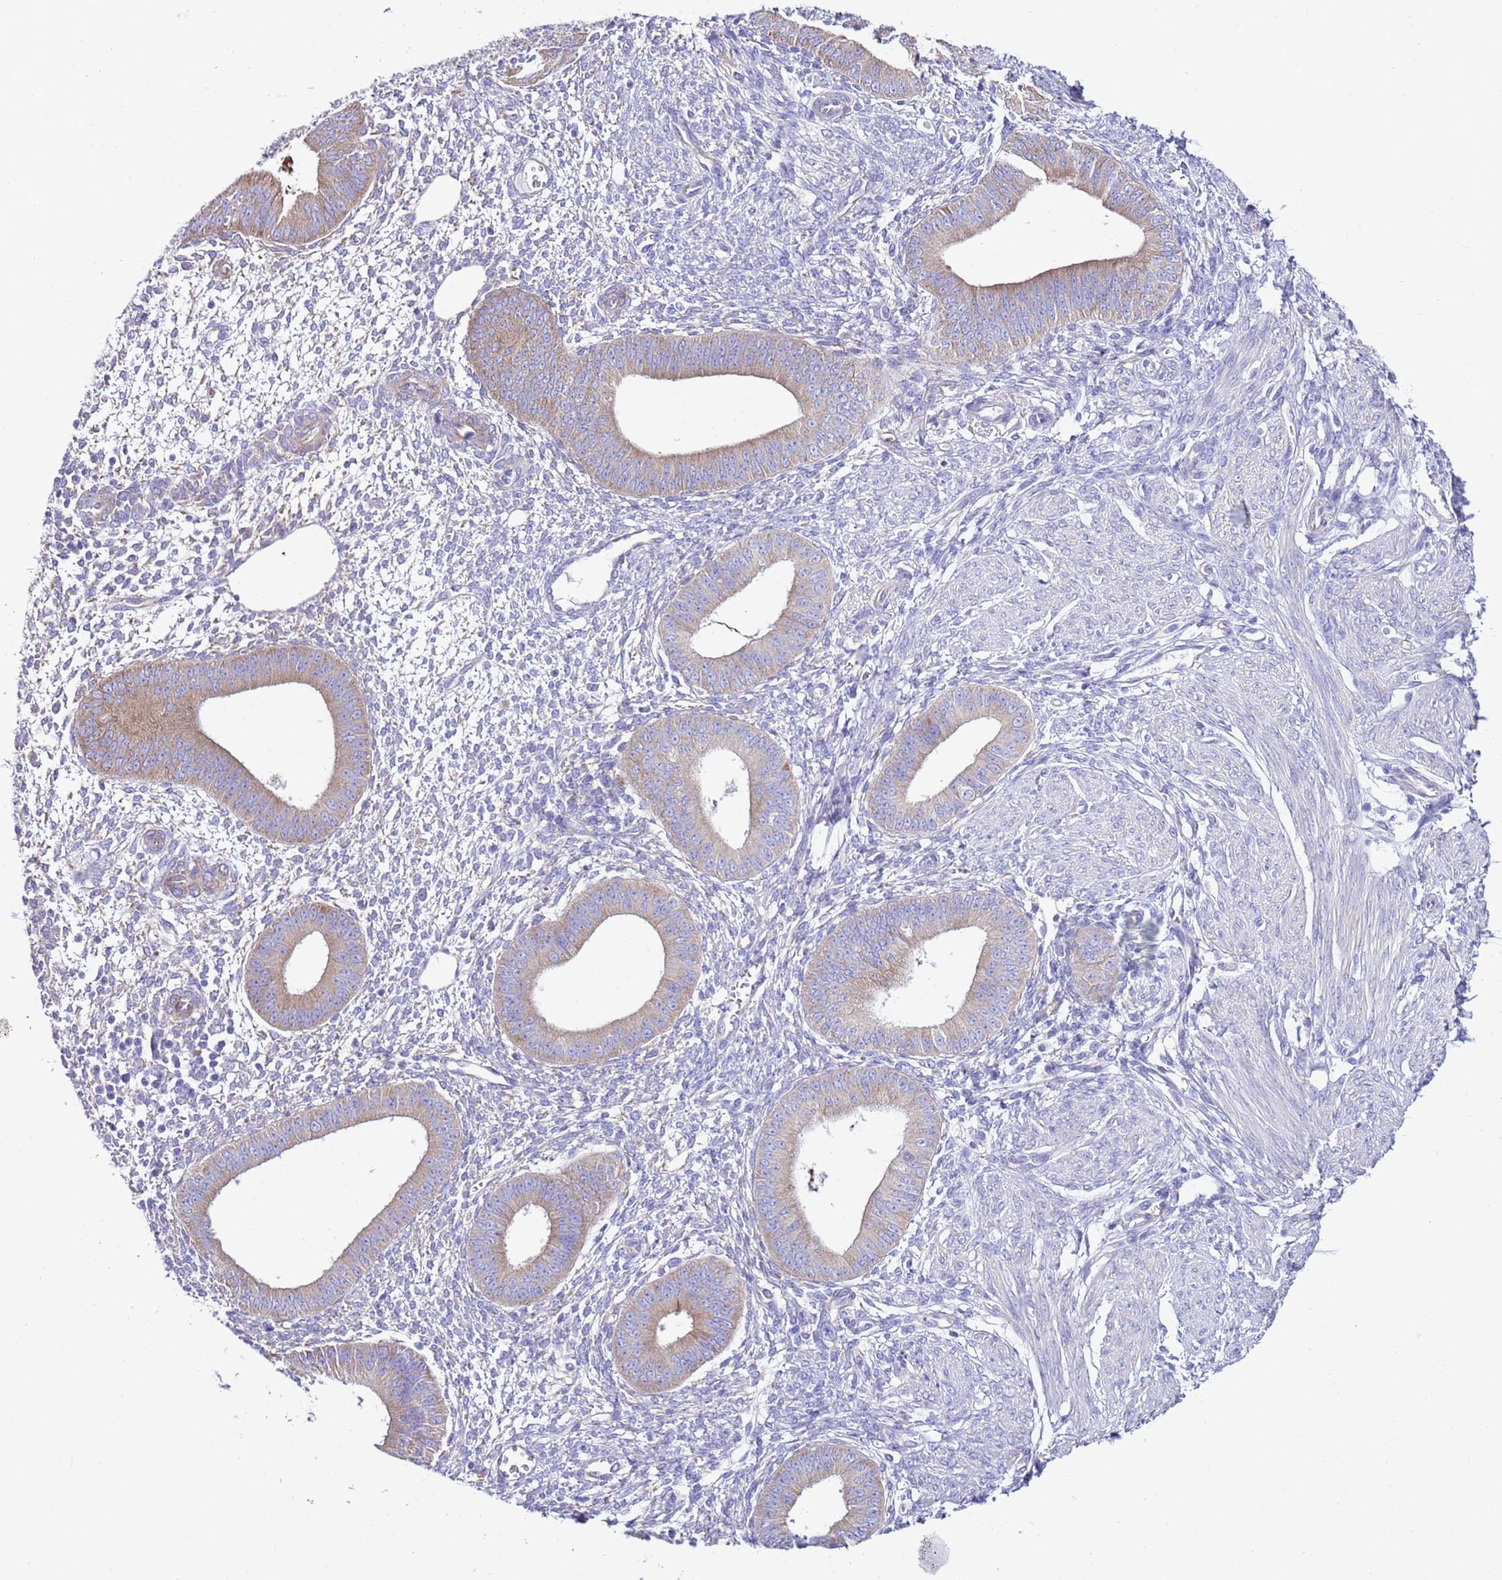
{"staining": {"intensity": "negative", "quantity": "none", "location": "none"}, "tissue": "endometrium", "cell_type": "Cells in endometrial stroma", "image_type": "normal", "snomed": [{"axis": "morphology", "description": "Normal tissue, NOS"}, {"axis": "topography", "description": "Endometrium"}], "caption": "DAB immunohistochemical staining of unremarkable human endometrium exhibits no significant staining in cells in endometrial stroma.", "gene": "RPS10", "patient": {"sex": "female", "age": 49}}